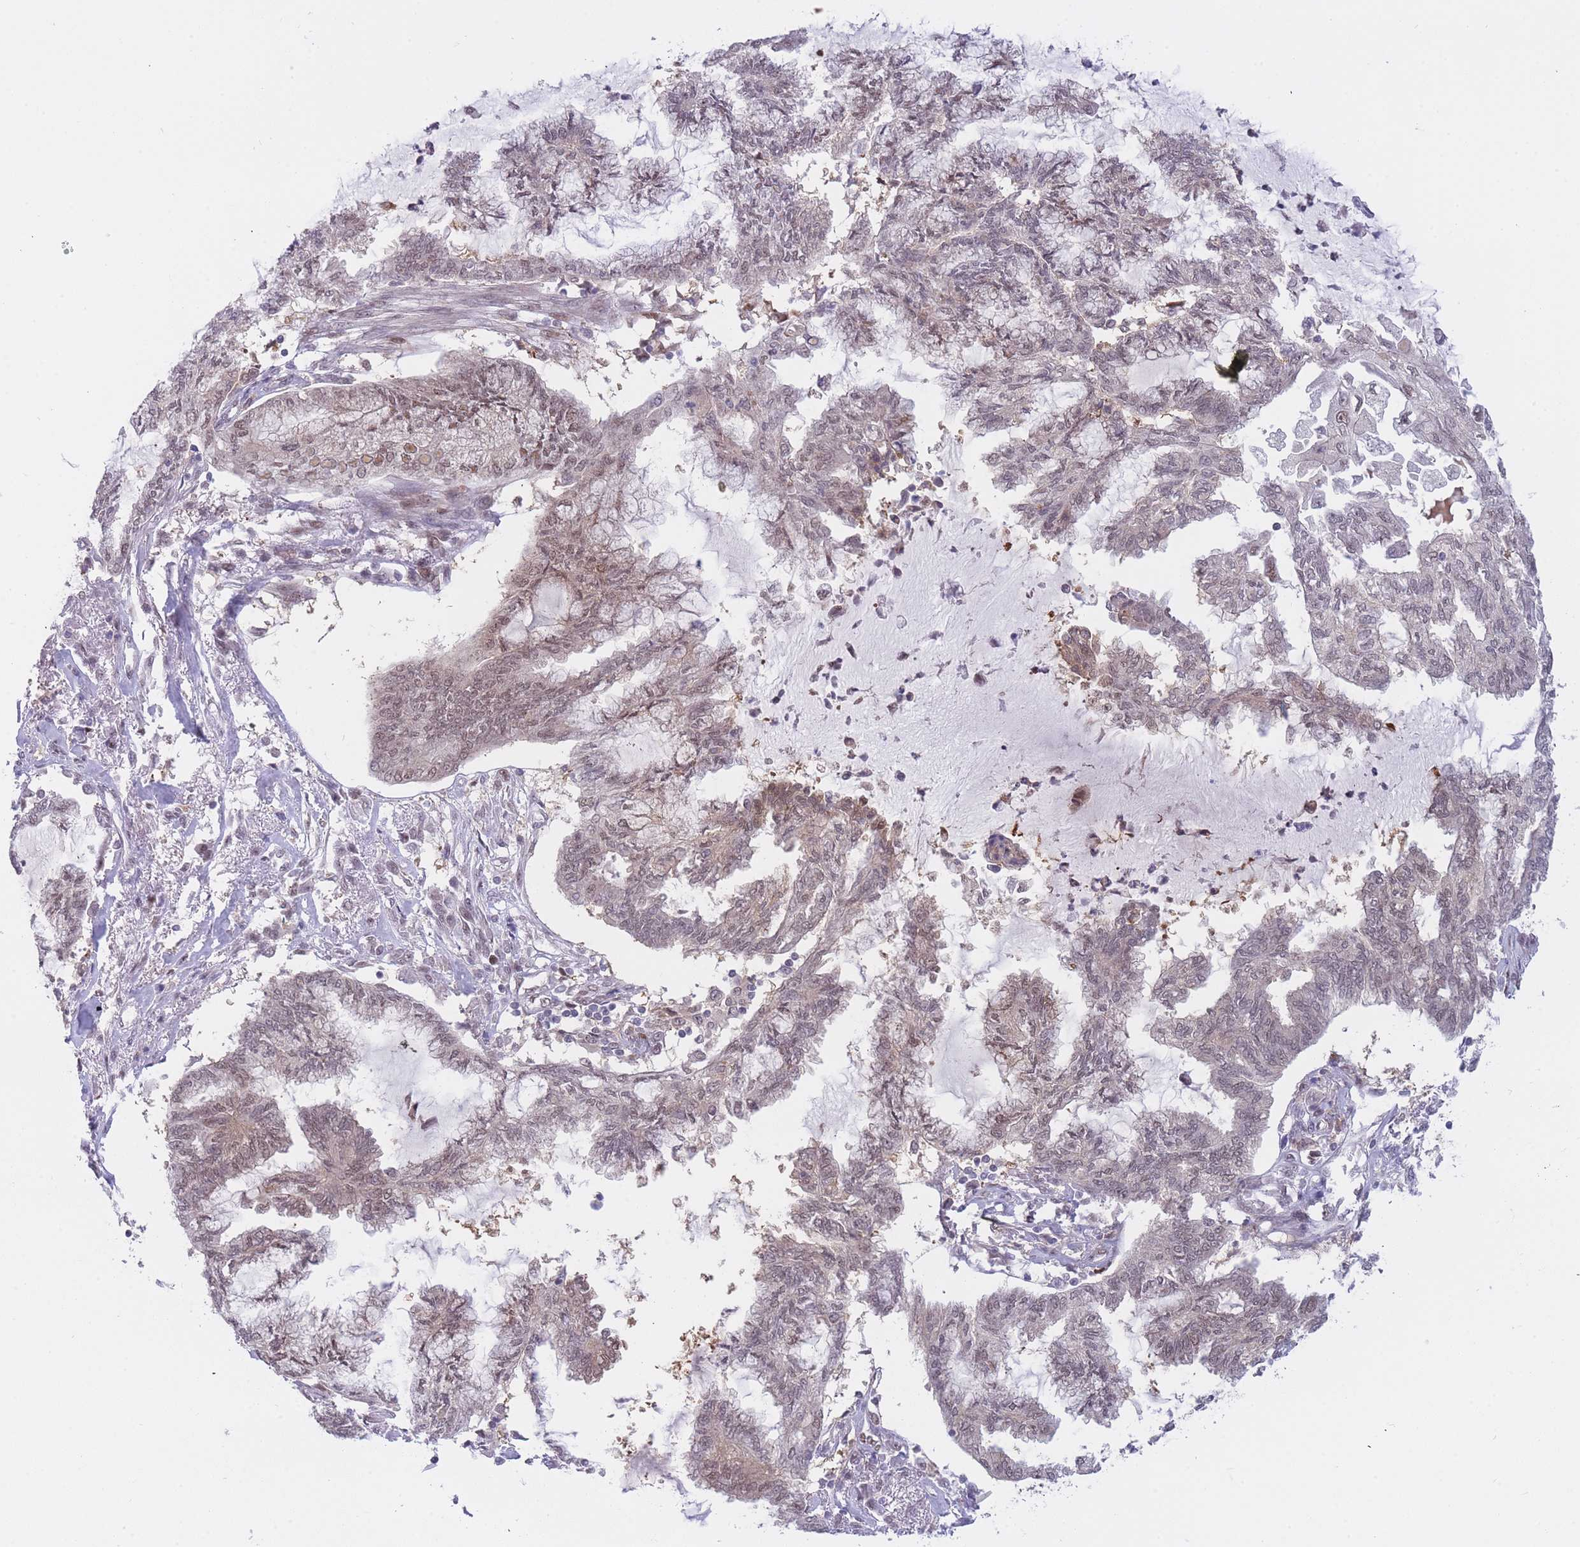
{"staining": {"intensity": "weak", "quantity": "25%-75%", "location": "nuclear"}, "tissue": "endometrial cancer", "cell_type": "Tumor cells", "image_type": "cancer", "snomed": [{"axis": "morphology", "description": "Adenocarcinoma, NOS"}, {"axis": "topography", "description": "Endometrium"}], "caption": "A brown stain shows weak nuclear positivity of a protein in endometrial cancer (adenocarcinoma) tumor cells. Immunohistochemistry (ihc) stains the protein in brown and the nuclei are stained blue.", "gene": "DEAF1", "patient": {"sex": "female", "age": 86}}